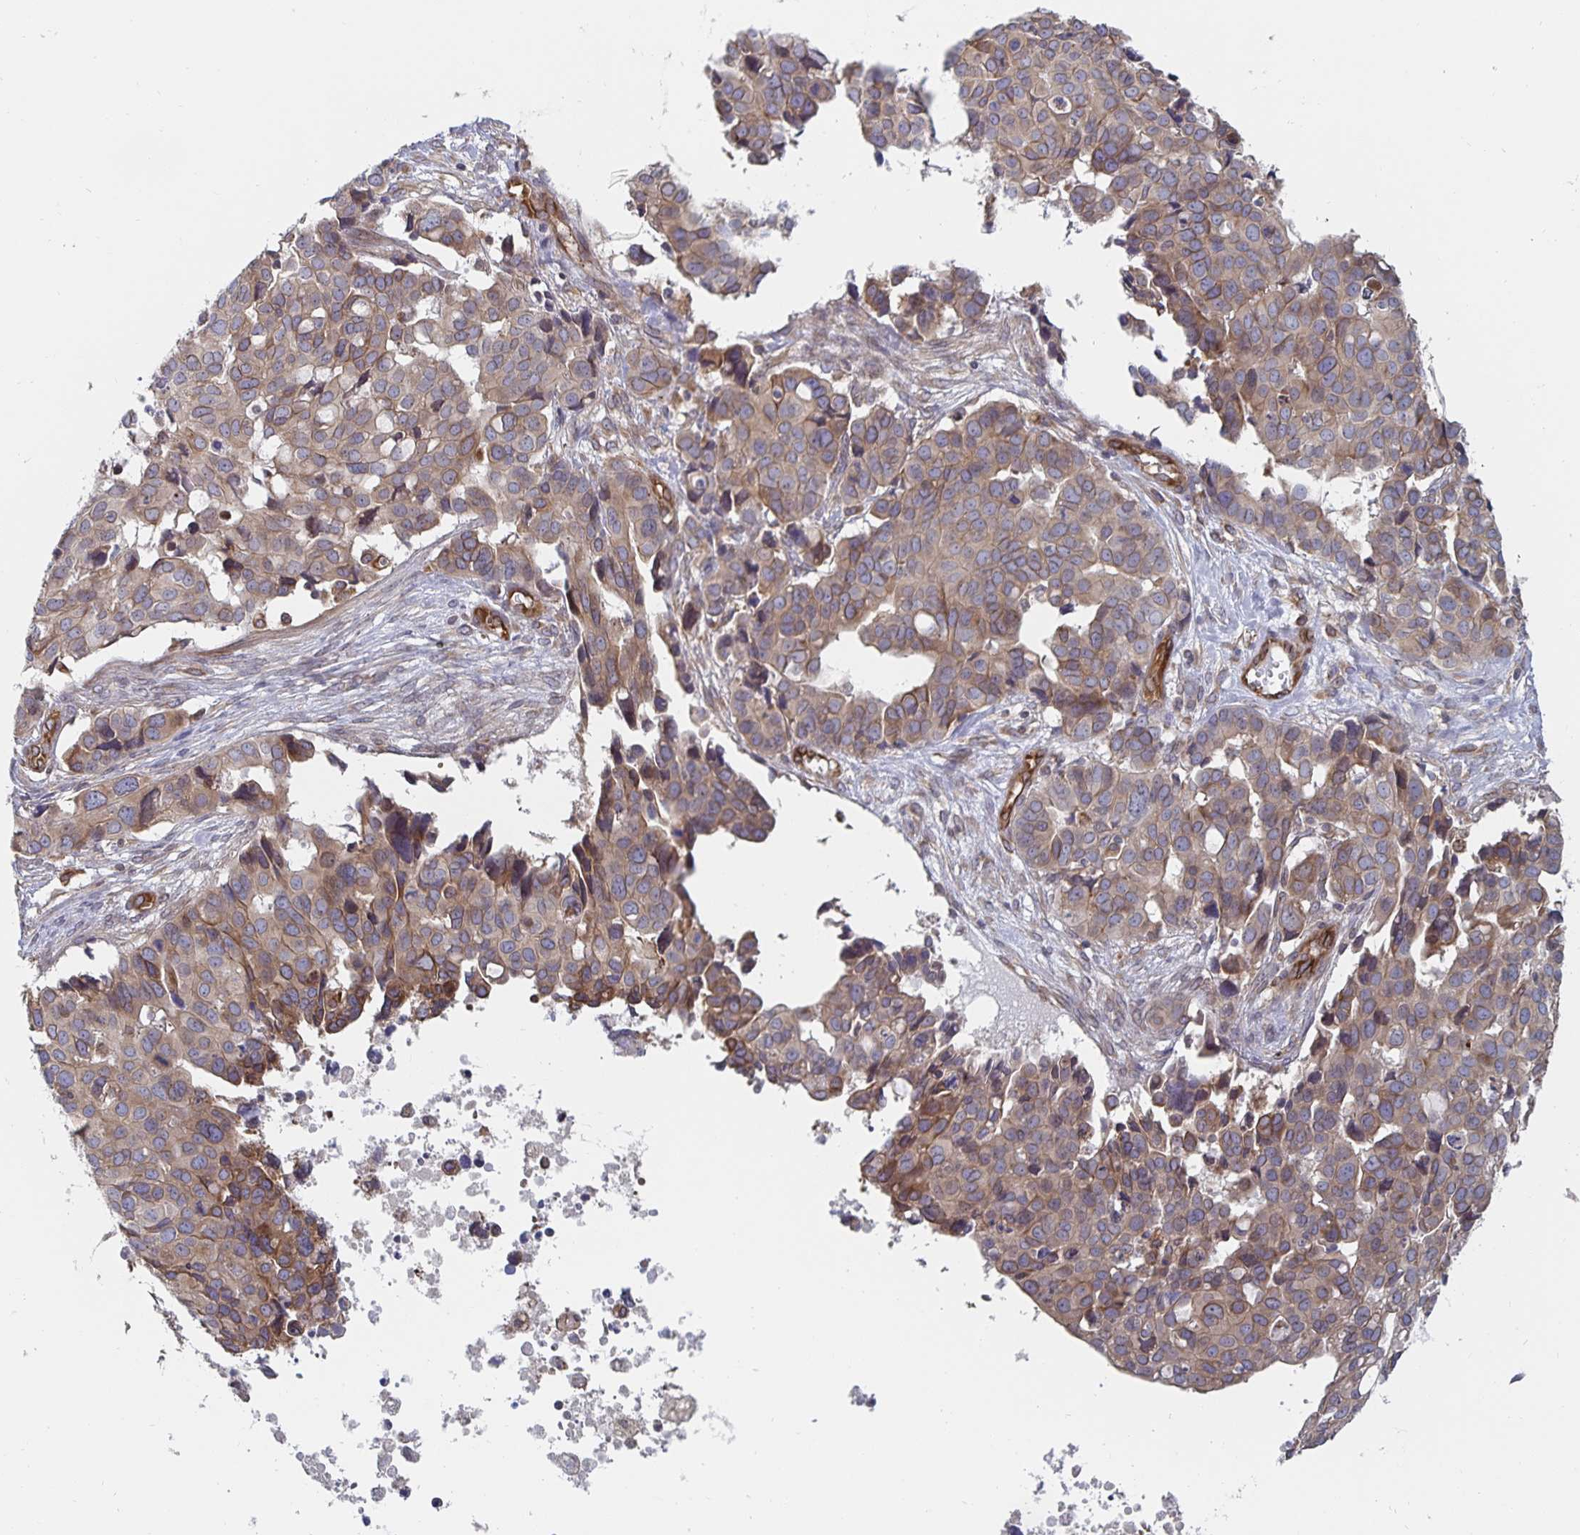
{"staining": {"intensity": "weak", "quantity": ">75%", "location": "cytoplasmic/membranous"}, "tissue": "ovarian cancer", "cell_type": "Tumor cells", "image_type": "cancer", "snomed": [{"axis": "morphology", "description": "Carcinoma, endometroid"}, {"axis": "topography", "description": "Ovary"}], "caption": "Approximately >75% of tumor cells in human ovarian cancer display weak cytoplasmic/membranous protein staining as visualized by brown immunohistochemical staining.", "gene": "BCAP29", "patient": {"sex": "female", "age": 78}}